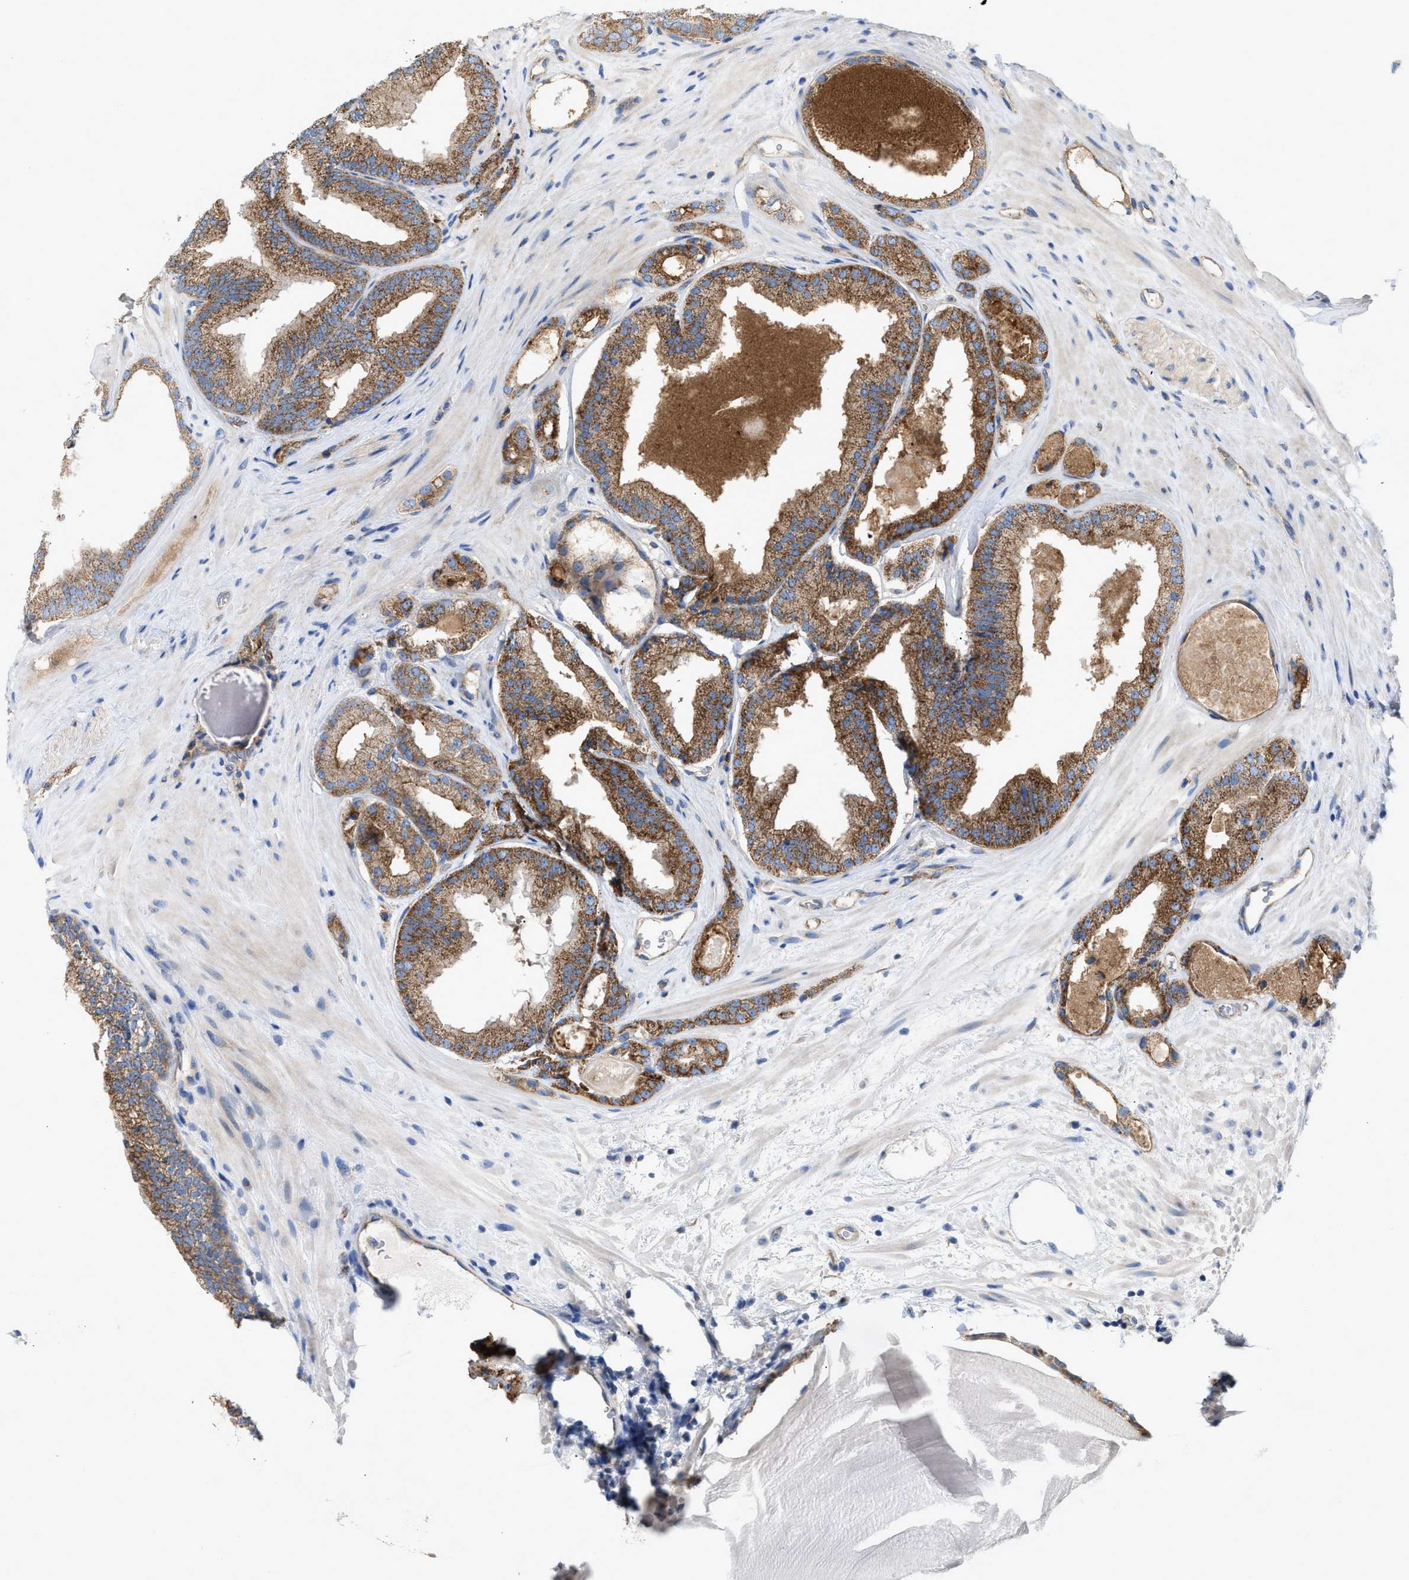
{"staining": {"intensity": "moderate", "quantity": ">75%", "location": "cytoplasmic/membranous"}, "tissue": "prostate cancer", "cell_type": "Tumor cells", "image_type": "cancer", "snomed": [{"axis": "morphology", "description": "Adenocarcinoma, Low grade"}, {"axis": "topography", "description": "Prostate"}], "caption": "Immunohistochemical staining of human prostate cancer (adenocarcinoma (low-grade)) displays moderate cytoplasmic/membranous protein positivity in approximately >75% of tumor cells. Using DAB (3,3'-diaminobenzidine) (brown) and hematoxylin (blue) stains, captured at high magnification using brightfield microscopy.", "gene": "OXSM", "patient": {"sex": "male", "age": 65}}